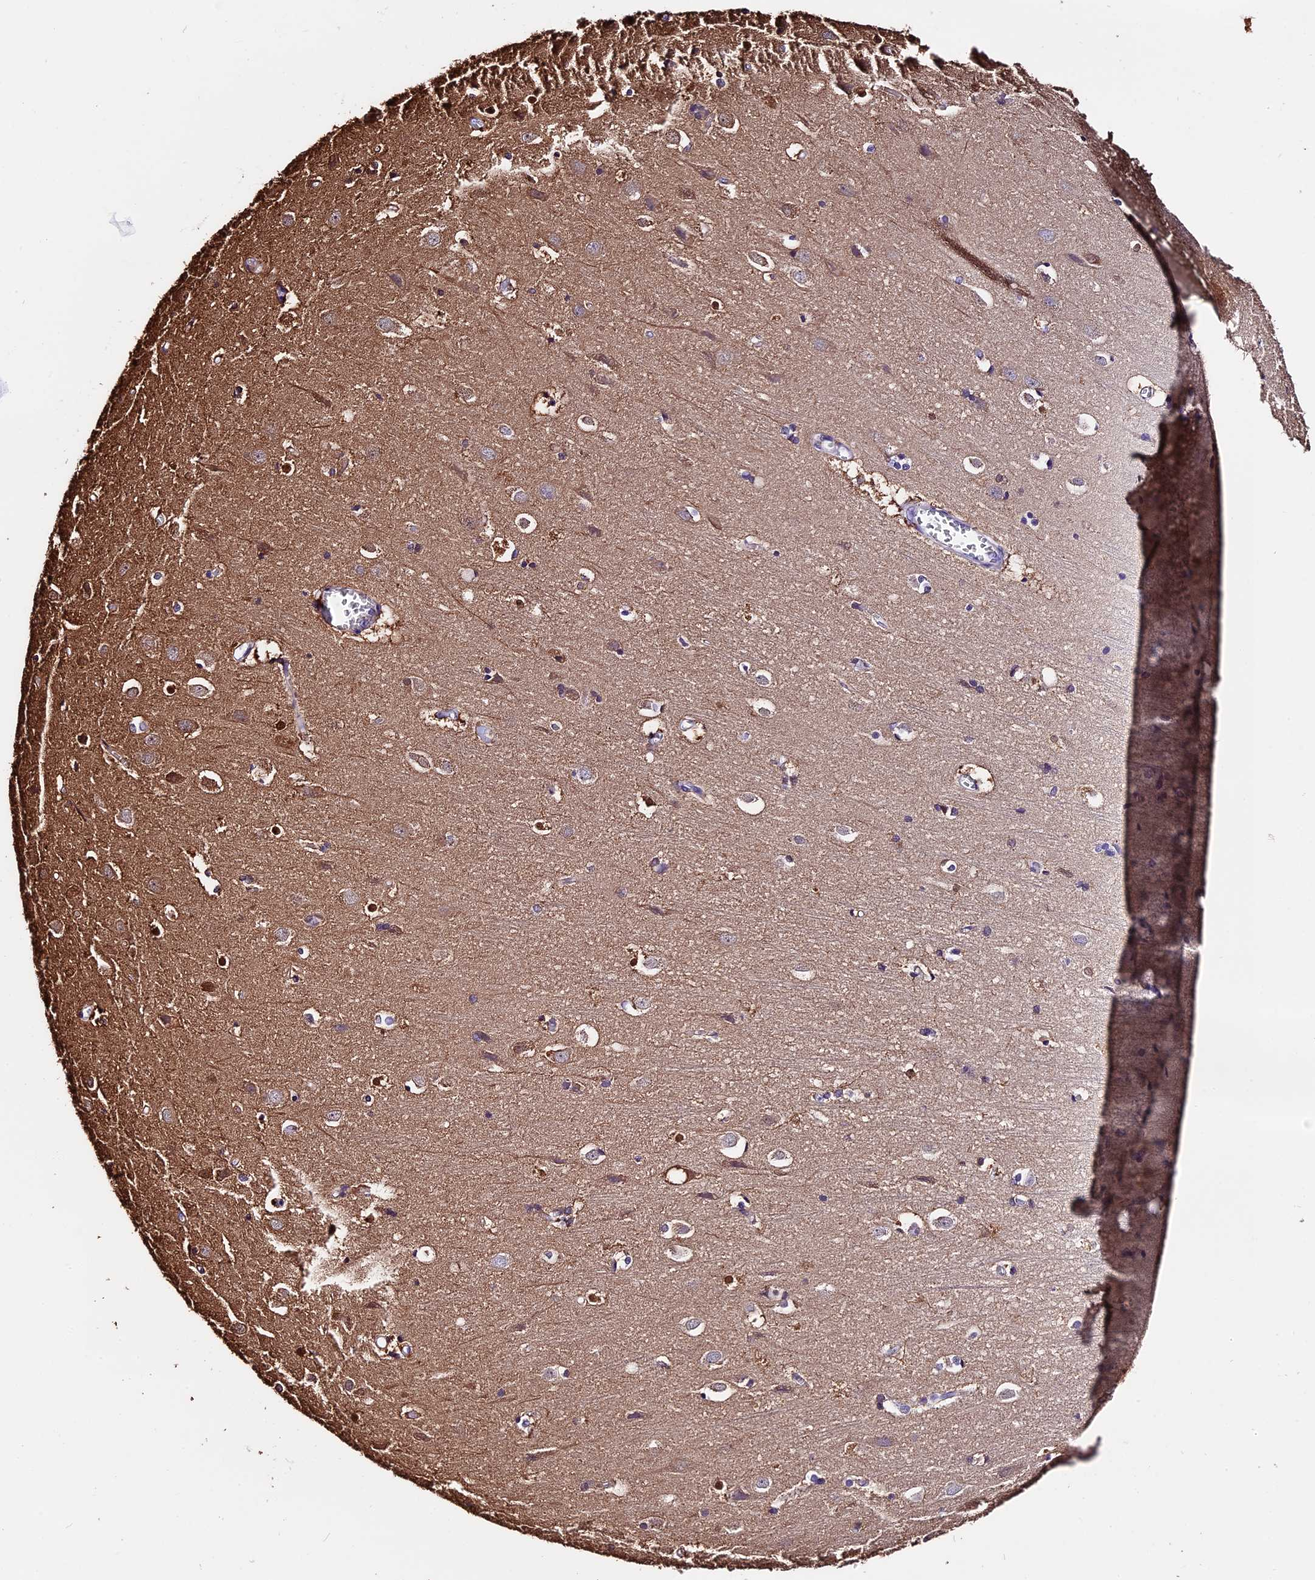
{"staining": {"intensity": "negative", "quantity": "none", "location": "none"}, "tissue": "cerebral cortex", "cell_type": "Endothelial cells", "image_type": "normal", "snomed": [{"axis": "morphology", "description": "Normal tissue, NOS"}, {"axis": "topography", "description": "Cerebral cortex"}], "caption": "Immunohistochemistry (IHC) image of unremarkable human cerebral cortex stained for a protein (brown), which shows no expression in endothelial cells.", "gene": "MAP3K7CL", "patient": {"sex": "male", "age": 54}}